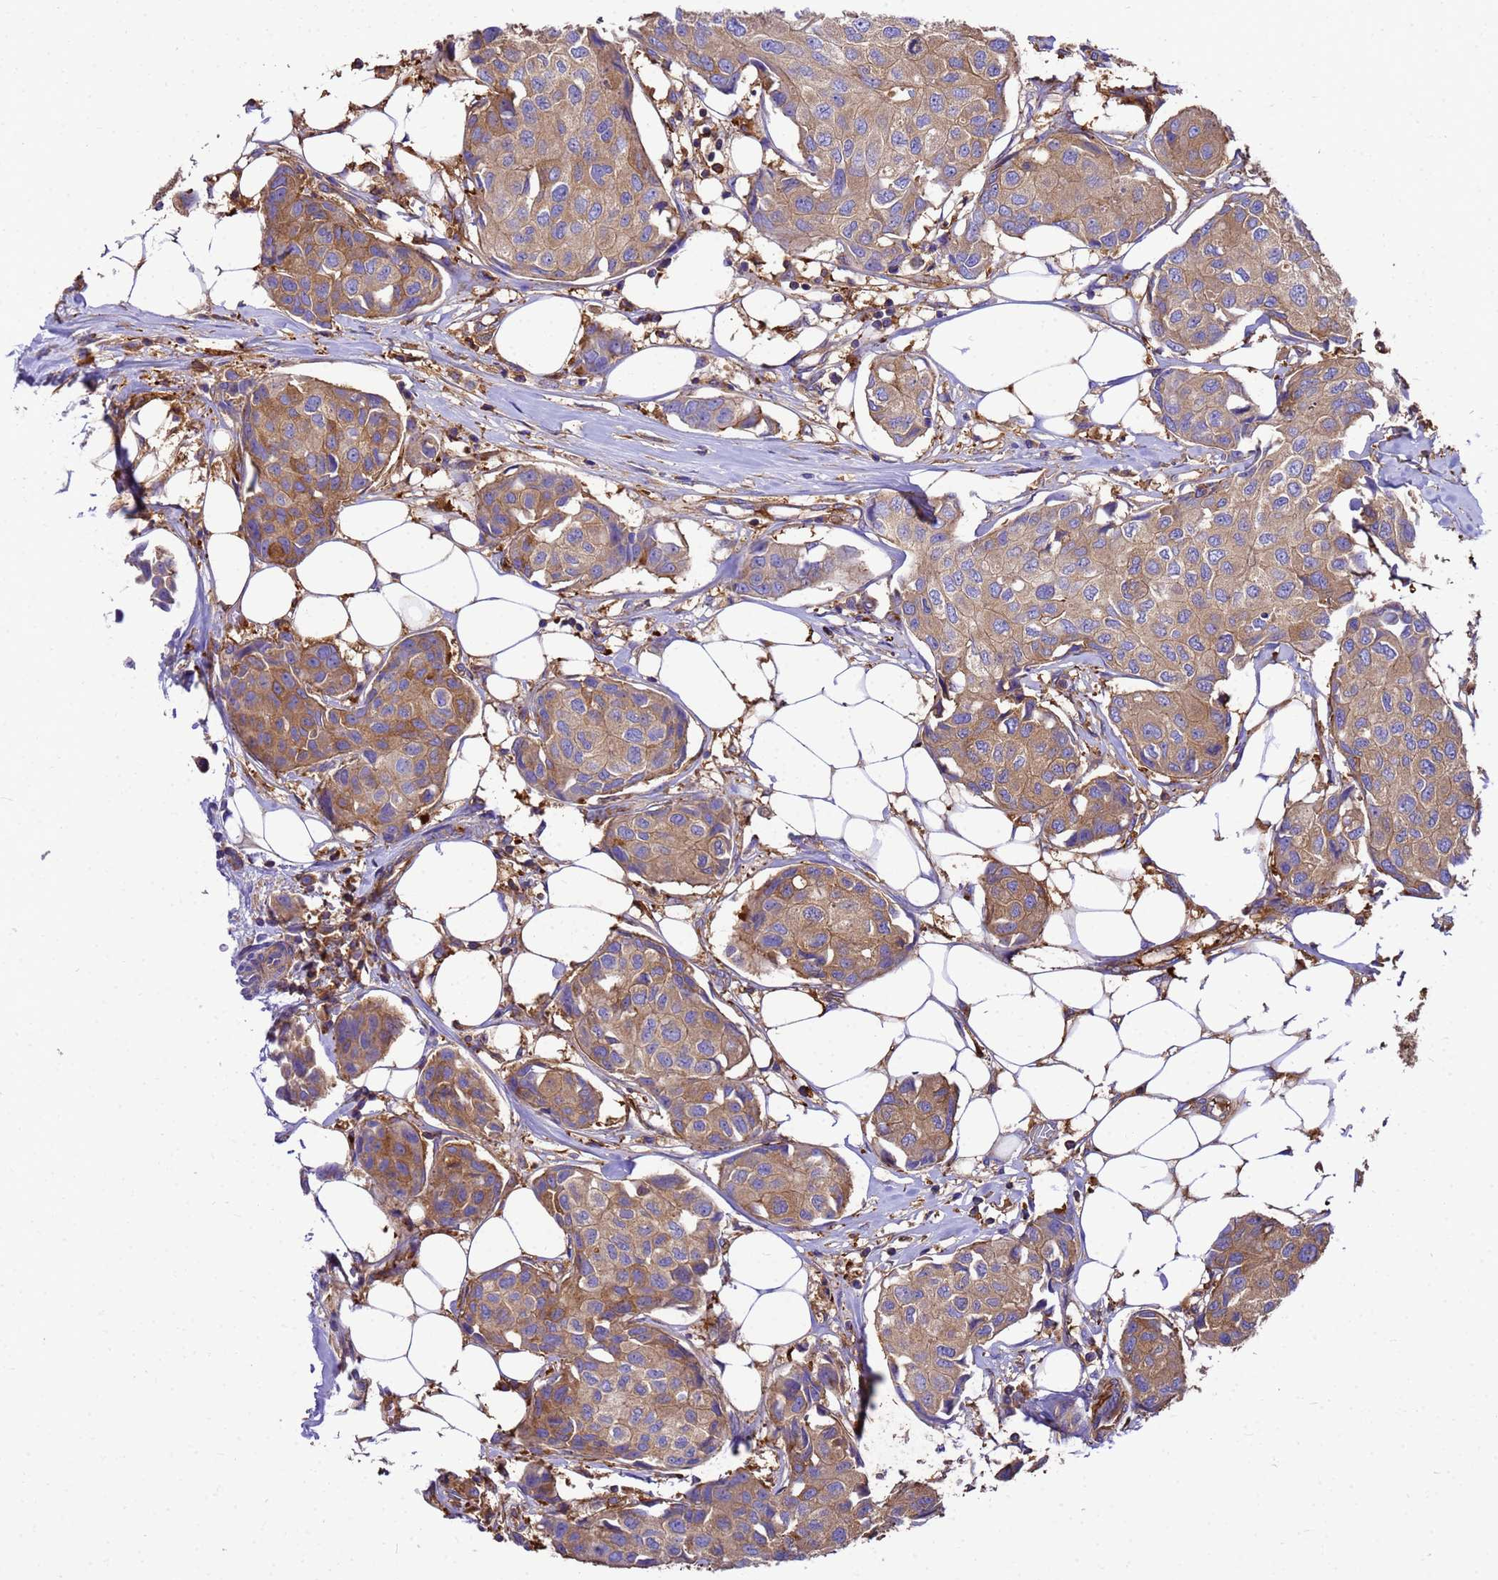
{"staining": {"intensity": "moderate", "quantity": ">75%", "location": "cytoplasmic/membranous"}, "tissue": "breast cancer", "cell_type": "Tumor cells", "image_type": "cancer", "snomed": [{"axis": "morphology", "description": "Duct carcinoma"}, {"axis": "topography", "description": "Breast"}], "caption": "This micrograph exhibits breast cancer (infiltrating ductal carcinoma) stained with immunohistochemistry to label a protein in brown. The cytoplasmic/membranous of tumor cells show moderate positivity for the protein. Nuclei are counter-stained blue.", "gene": "ZNF235", "patient": {"sex": "female", "age": 80}}